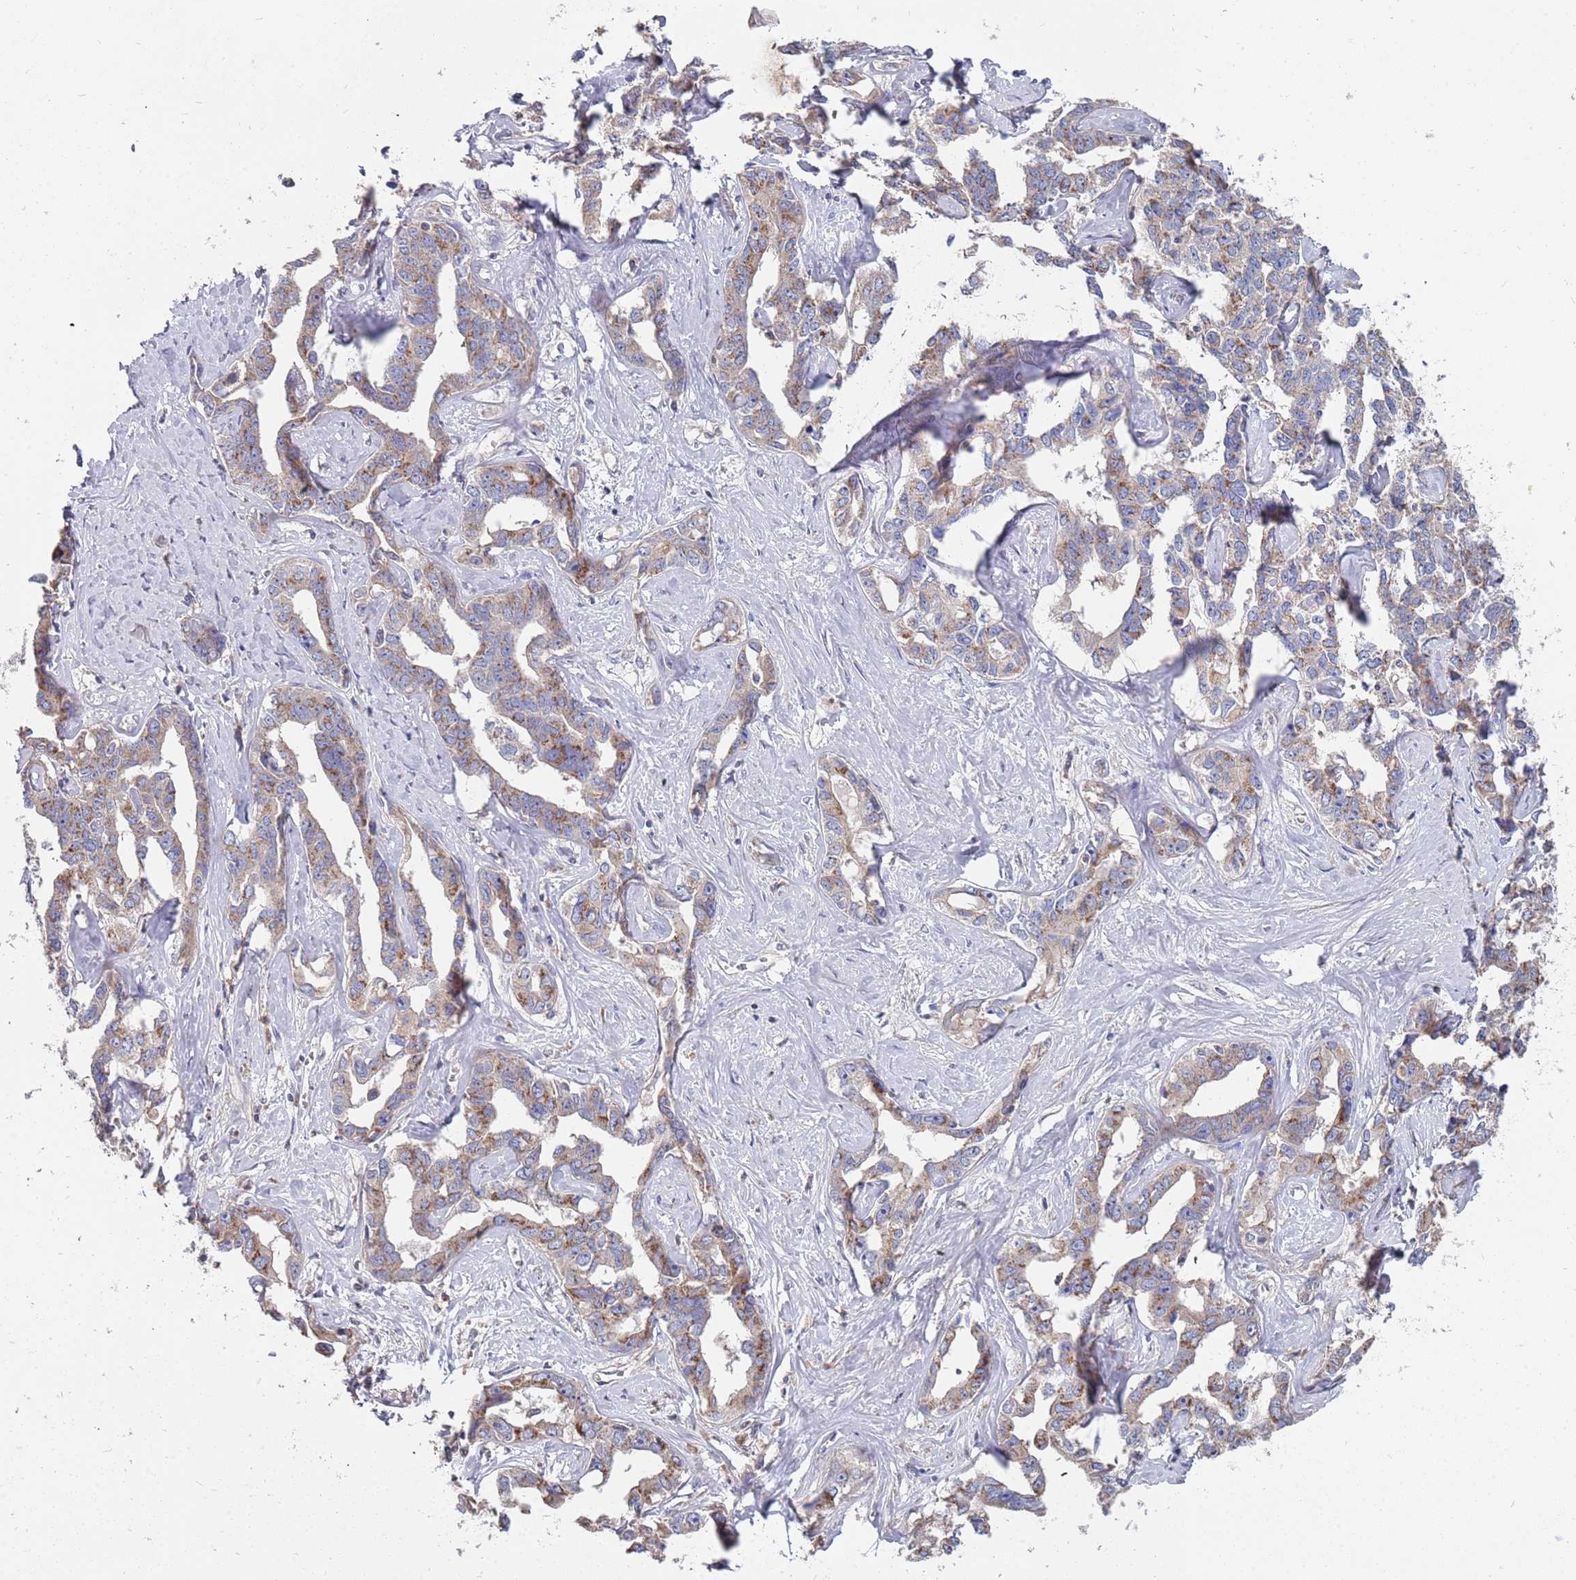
{"staining": {"intensity": "moderate", "quantity": "25%-75%", "location": "cytoplasmic/membranous"}, "tissue": "liver cancer", "cell_type": "Tumor cells", "image_type": "cancer", "snomed": [{"axis": "morphology", "description": "Cholangiocarcinoma"}, {"axis": "topography", "description": "Liver"}], "caption": "Tumor cells demonstrate medium levels of moderate cytoplasmic/membranous expression in approximately 25%-75% of cells in liver cancer (cholangiocarcinoma).", "gene": "TCEANC2", "patient": {"sex": "male", "age": 59}}